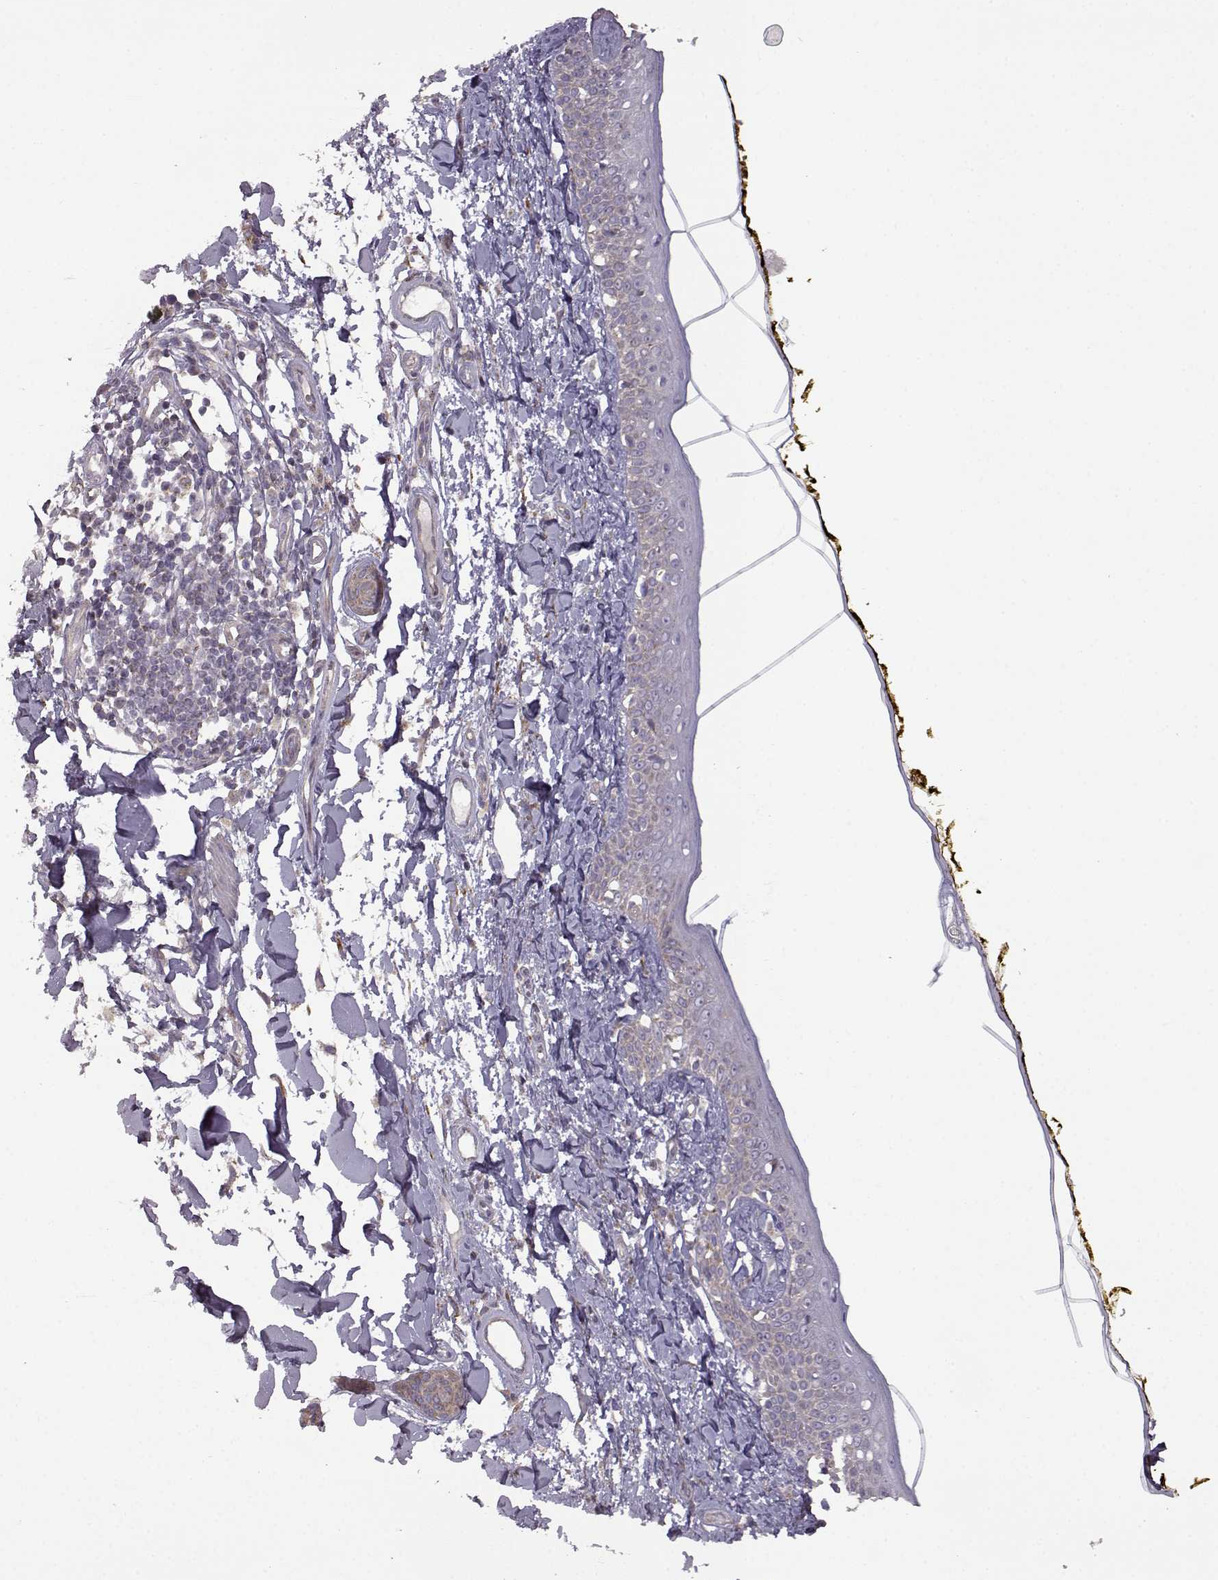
{"staining": {"intensity": "negative", "quantity": "none", "location": "none"}, "tissue": "skin", "cell_type": "Fibroblasts", "image_type": "normal", "snomed": [{"axis": "morphology", "description": "Normal tissue, NOS"}, {"axis": "topography", "description": "Skin"}], "caption": "The IHC histopathology image has no significant positivity in fibroblasts of skin.", "gene": "DDC", "patient": {"sex": "male", "age": 76}}